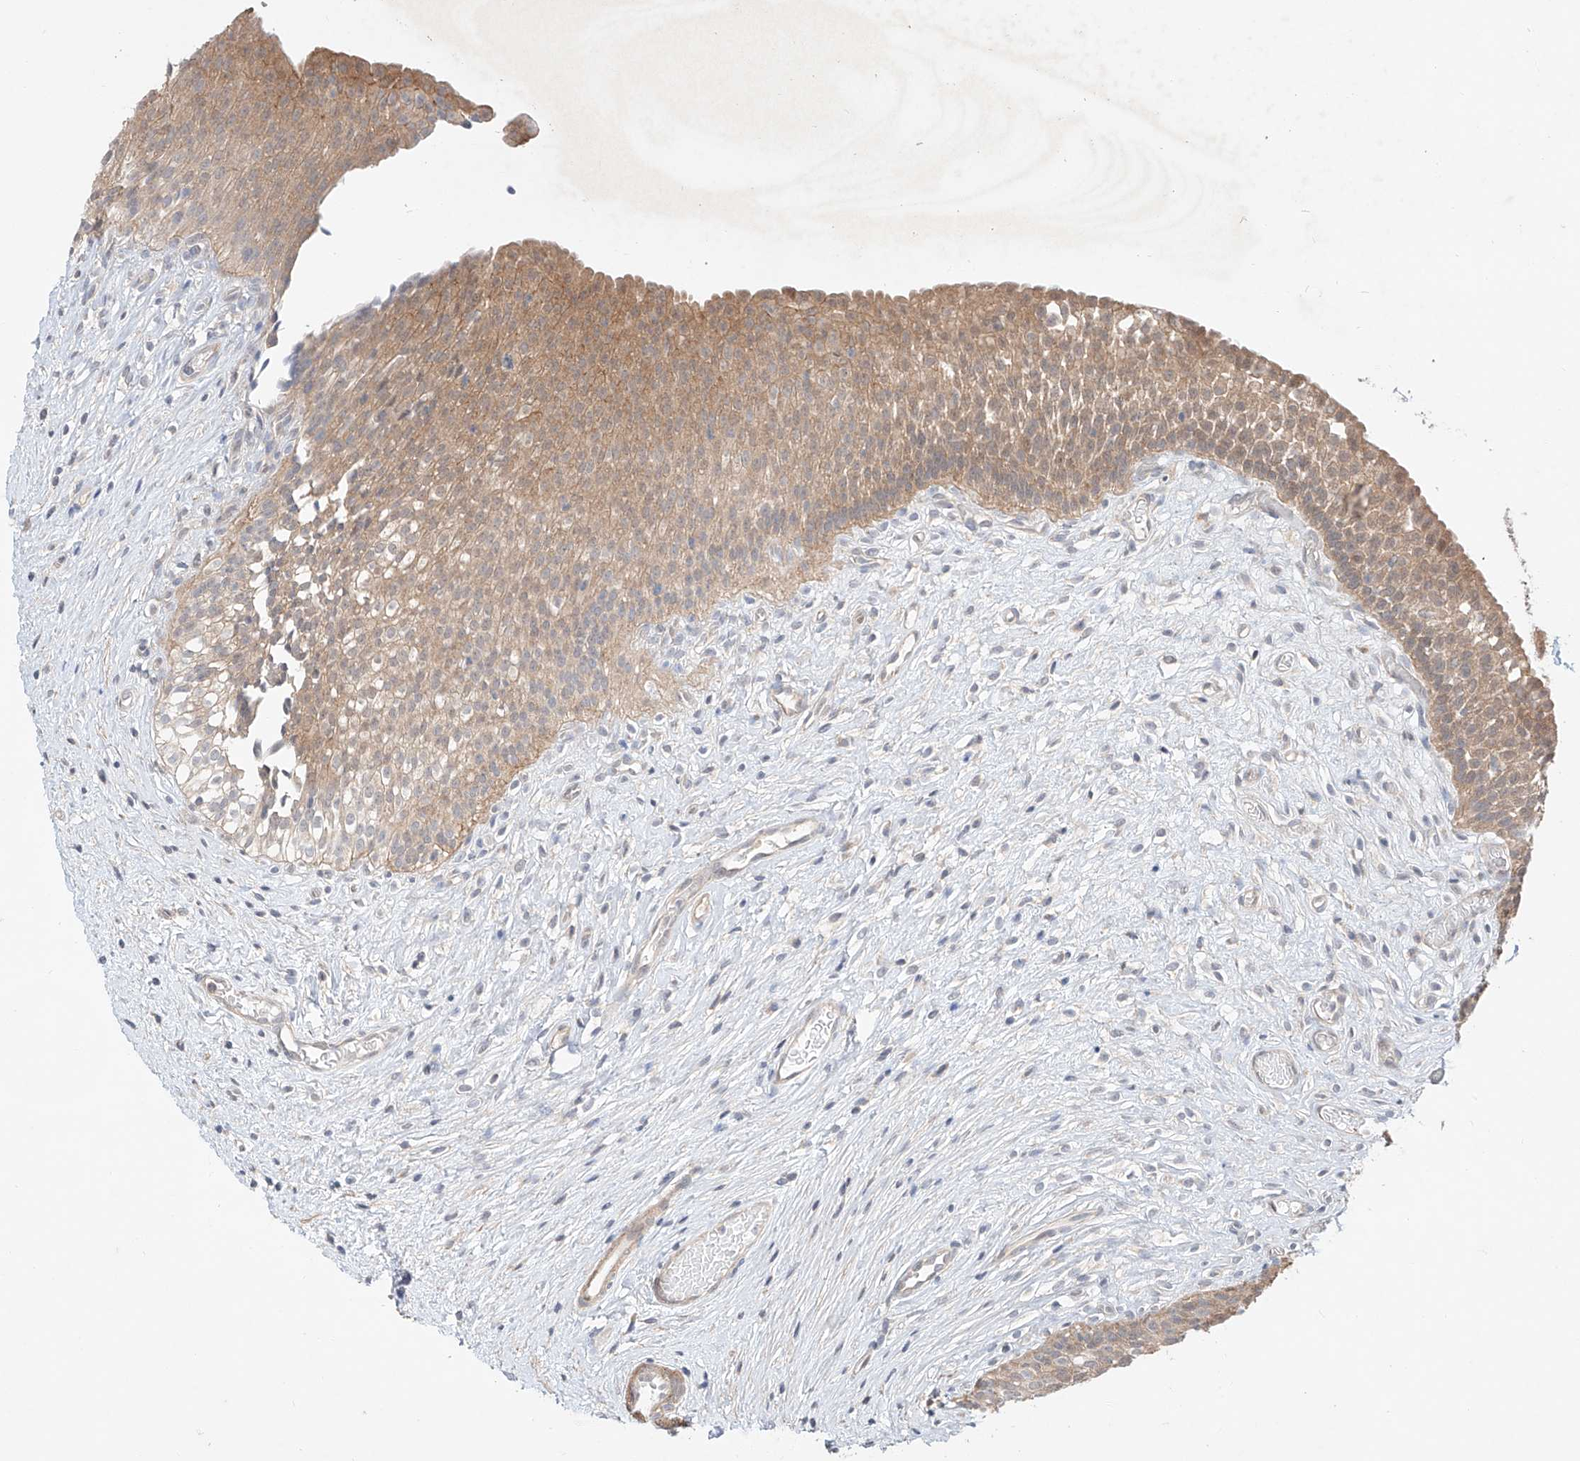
{"staining": {"intensity": "moderate", "quantity": ">75%", "location": "cytoplasmic/membranous"}, "tissue": "urinary bladder", "cell_type": "Urothelial cells", "image_type": "normal", "snomed": [{"axis": "morphology", "description": "Normal tissue, NOS"}, {"axis": "topography", "description": "Urinary bladder"}], "caption": "A brown stain shows moderate cytoplasmic/membranous expression of a protein in urothelial cells of benign urinary bladder.", "gene": "TSR2", "patient": {"sex": "male", "age": 1}}